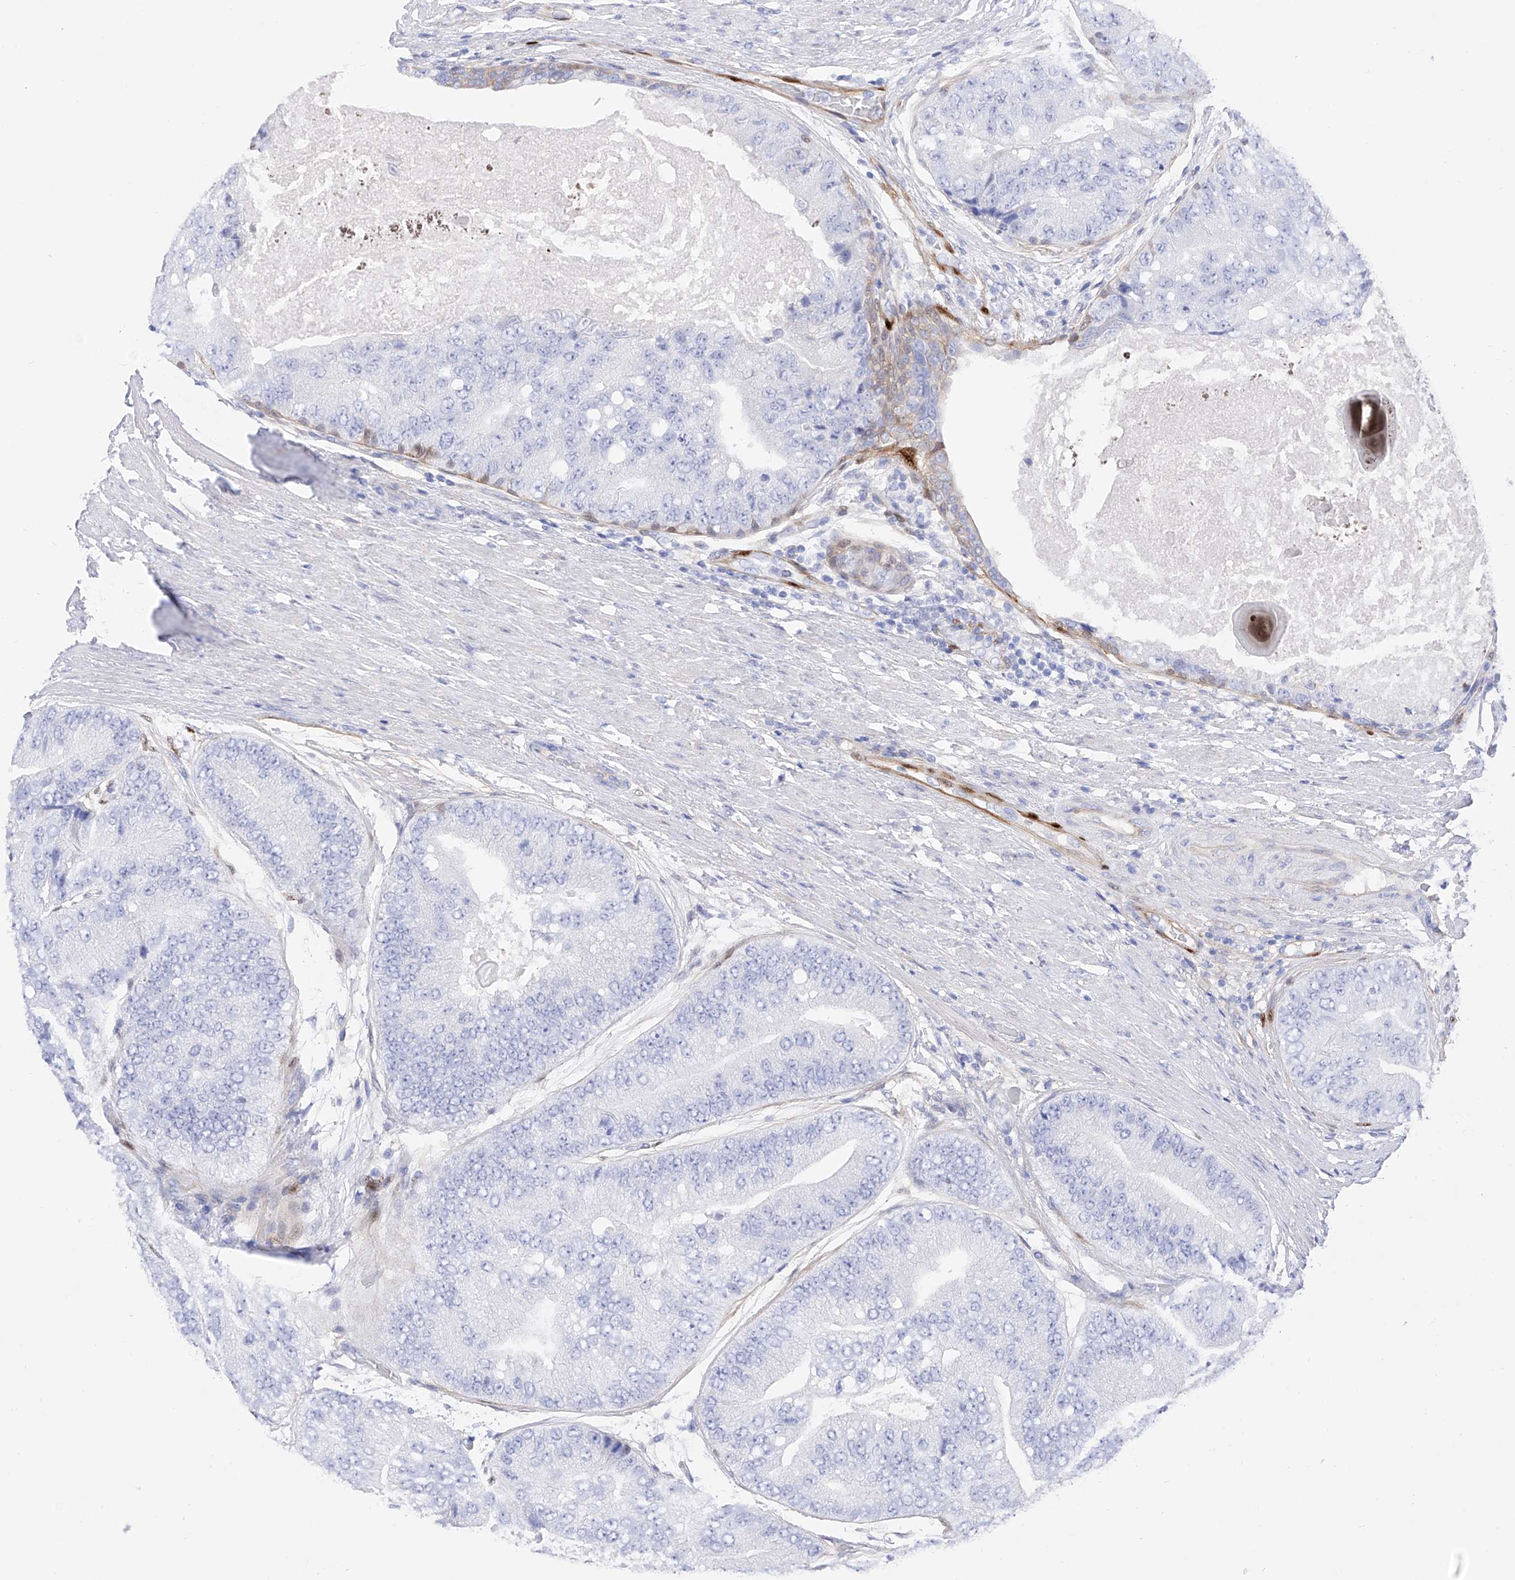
{"staining": {"intensity": "negative", "quantity": "none", "location": "none"}, "tissue": "prostate cancer", "cell_type": "Tumor cells", "image_type": "cancer", "snomed": [{"axis": "morphology", "description": "Adenocarcinoma, High grade"}, {"axis": "topography", "description": "Prostate"}], "caption": "Immunohistochemistry (IHC) image of neoplastic tissue: prostate high-grade adenocarcinoma stained with DAB (3,3'-diaminobenzidine) exhibits no significant protein positivity in tumor cells.", "gene": "TRPC7", "patient": {"sex": "male", "age": 70}}